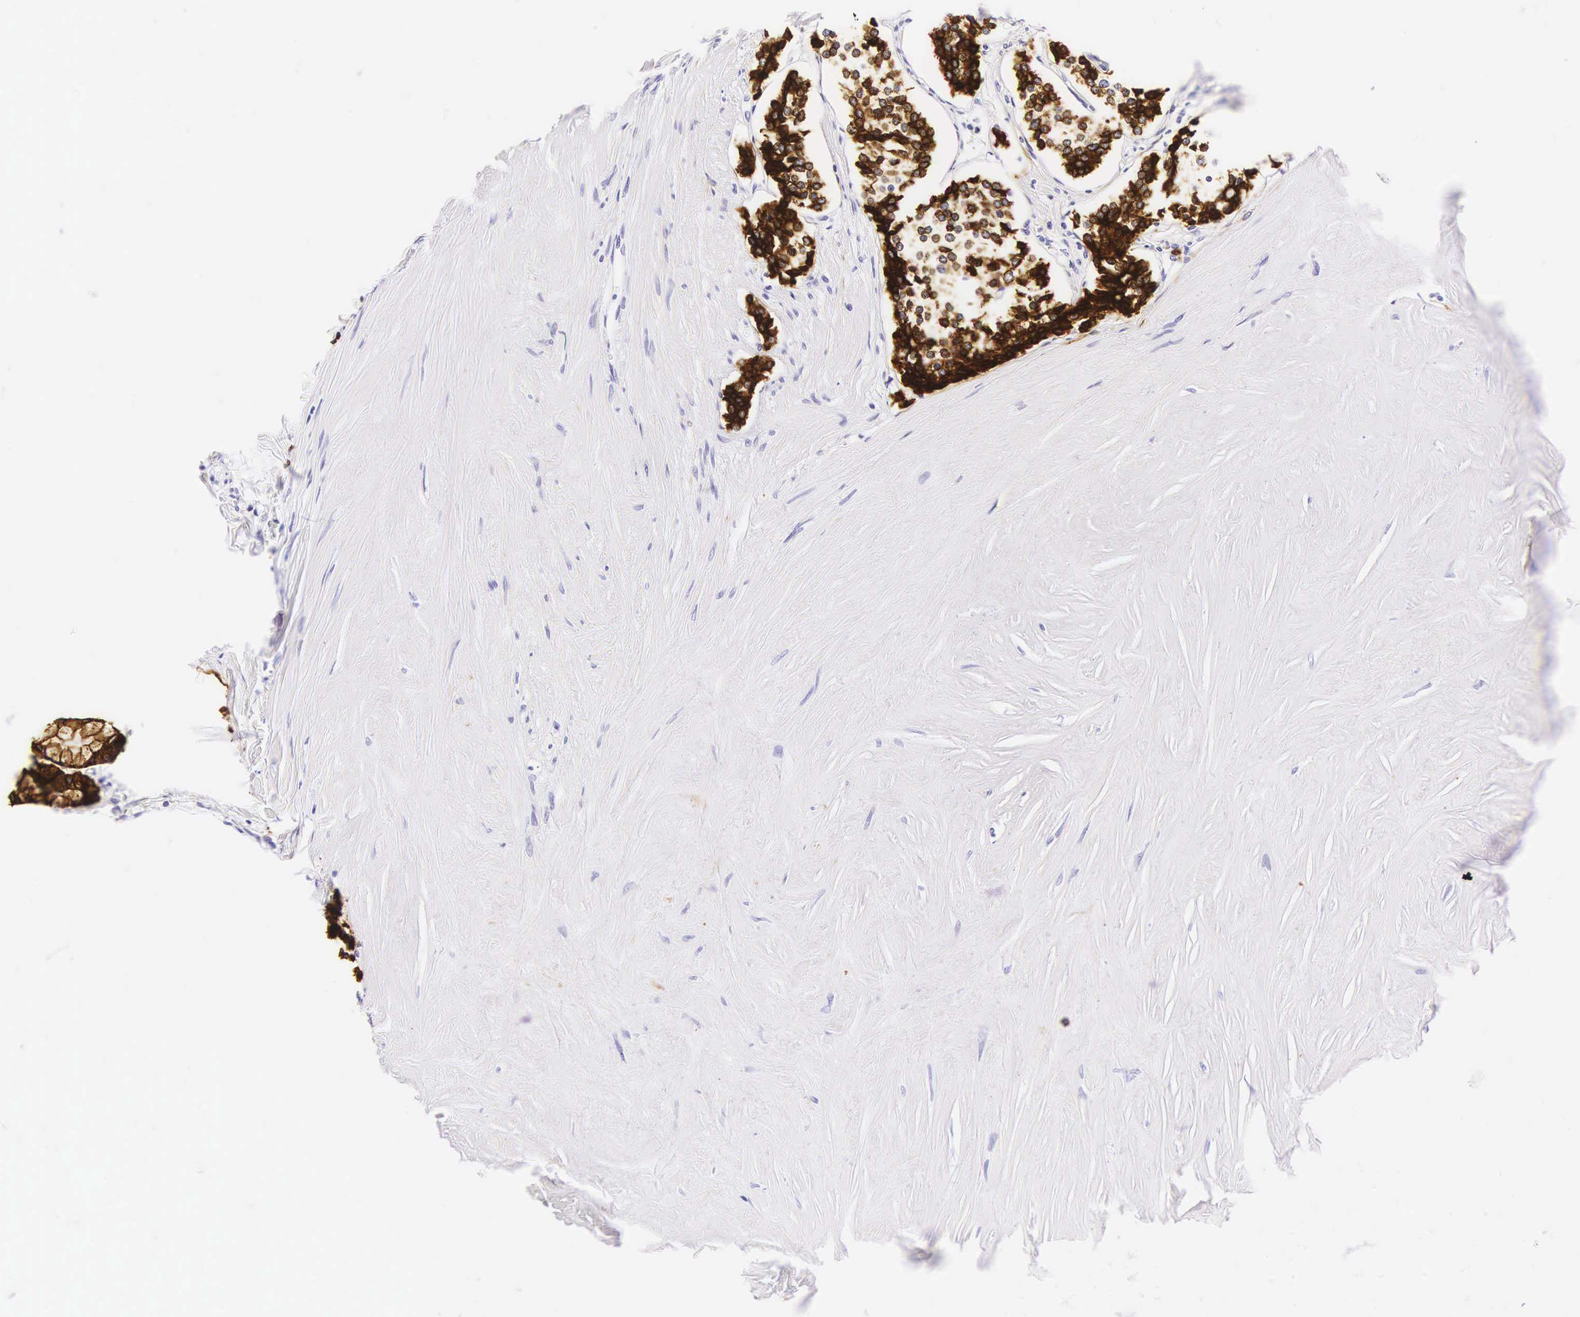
{"staining": {"intensity": "strong", "quantity": ">75%", "location": "cytoplasmic/membranous"}, "tissue": "carcinoid", "cell_type": "Tumor cells", "image_type": "cancer", "snomed": [{"axis": "morphology", "description": "Carcinoid, malignant, NOS"}, {"axis": "topography", "description": "Small intestine"}], "caption": "An image of carcinoid stained for a protein displays strong cytoplasmic/membranous brown staining in tumor cells. (DAB = brown stain, brightfield microscopy at high magnification).", "gene": "KRT18", "patient": {"sex": "male", "age": 63}}